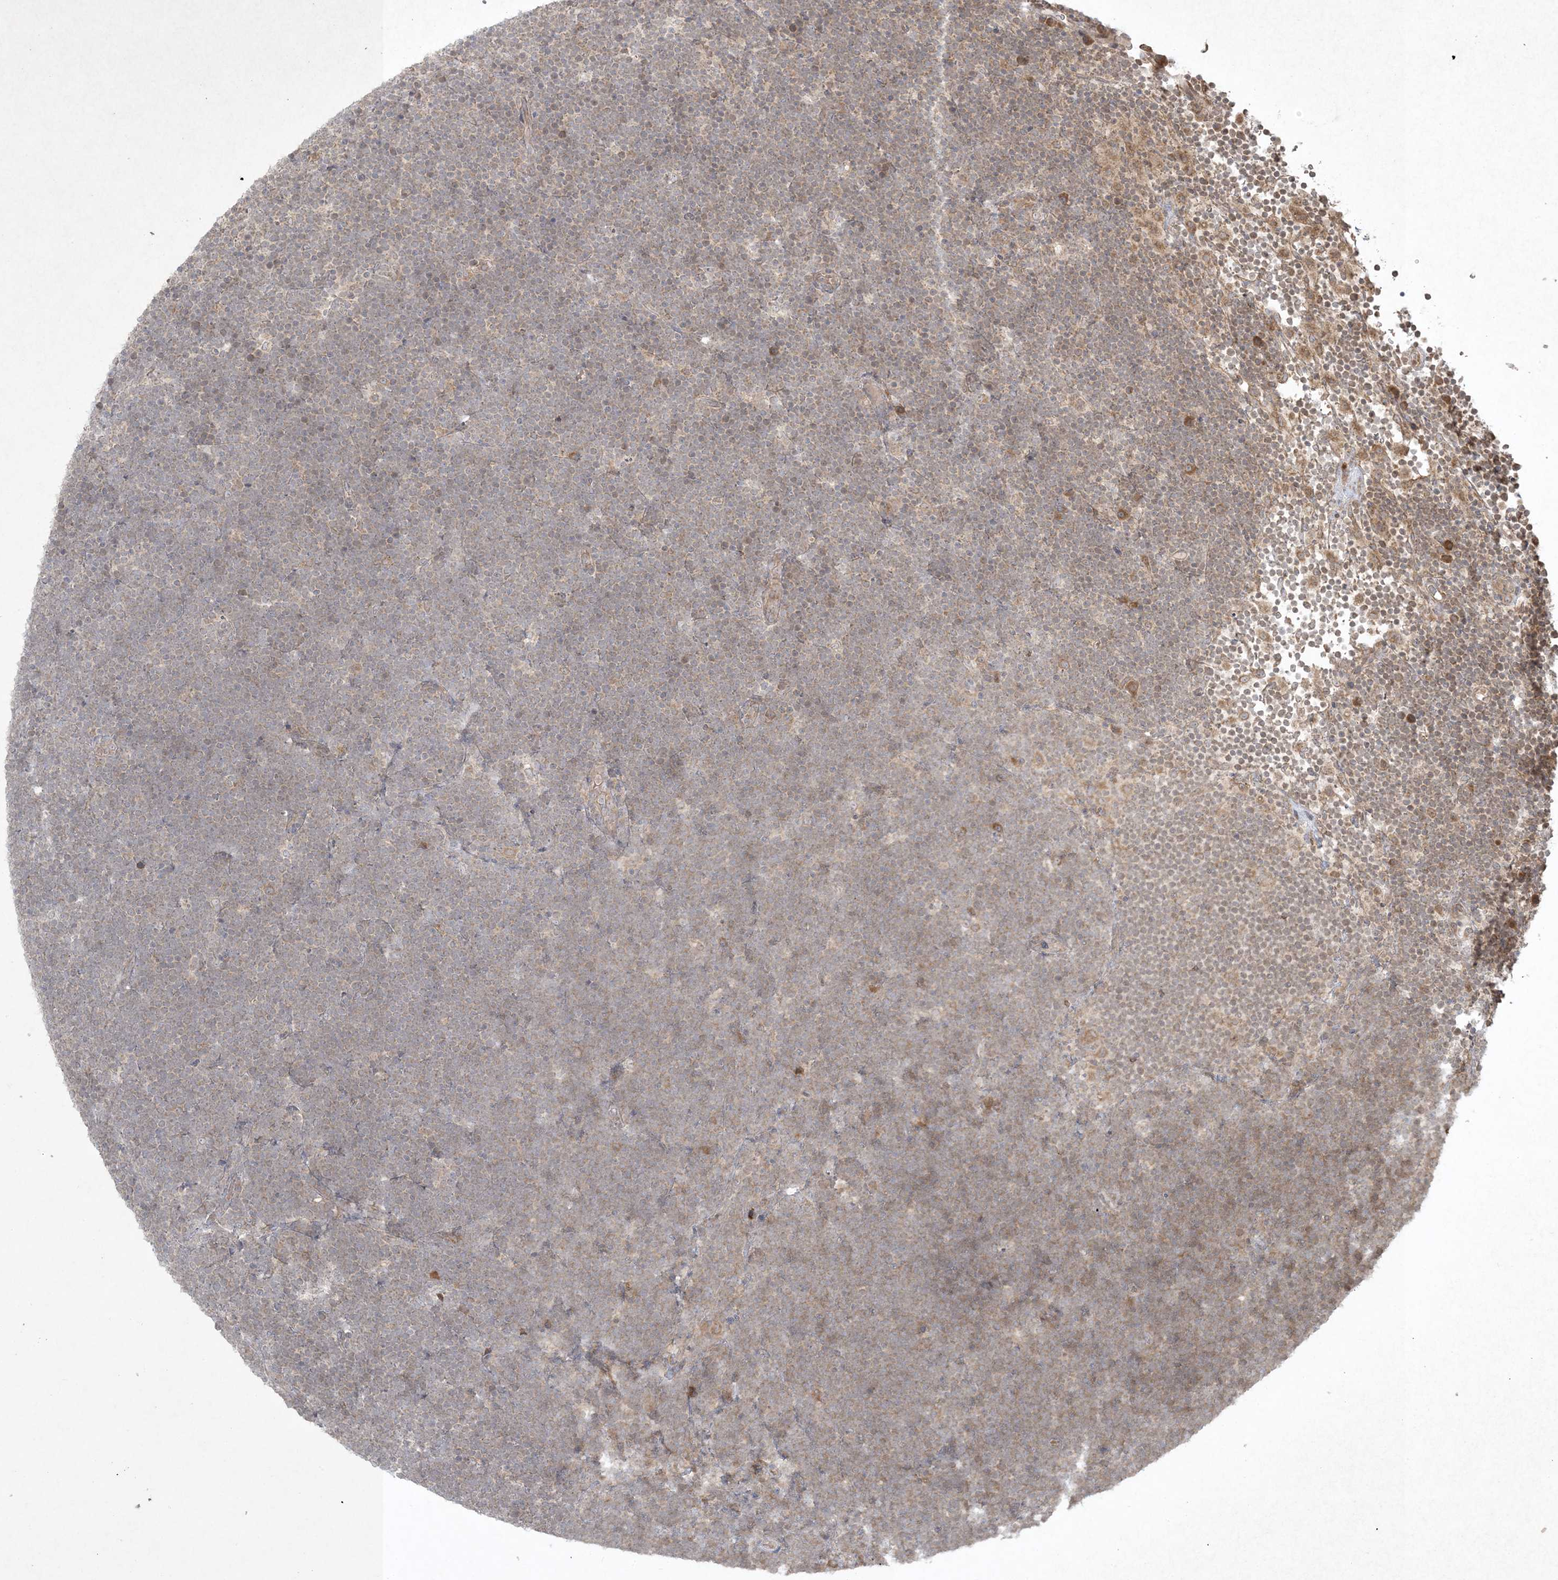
{"staining": {"intensity": "weak", "quantity": "25%-75%", "location": "nuclear"}, "tissue": "lymphoma", "cell_type": "Tumor cells", "image_type": "cancer", "snomed": [{"axis": "morphology", "description": "Malignant lymphoma, non-Hodgkin's type, High grade"}, {"axis": "topography", "description": "Lymph node"}], "caption": "Human malignant lymphoma, non-Hodgkin's type (high-grade) stained for a protein (brown) reveals weak nuclear positive staining in about 25%-75% of tumor cells.", "gene": "NRBP2", "patient": {"sex": "male", "age": 13}}